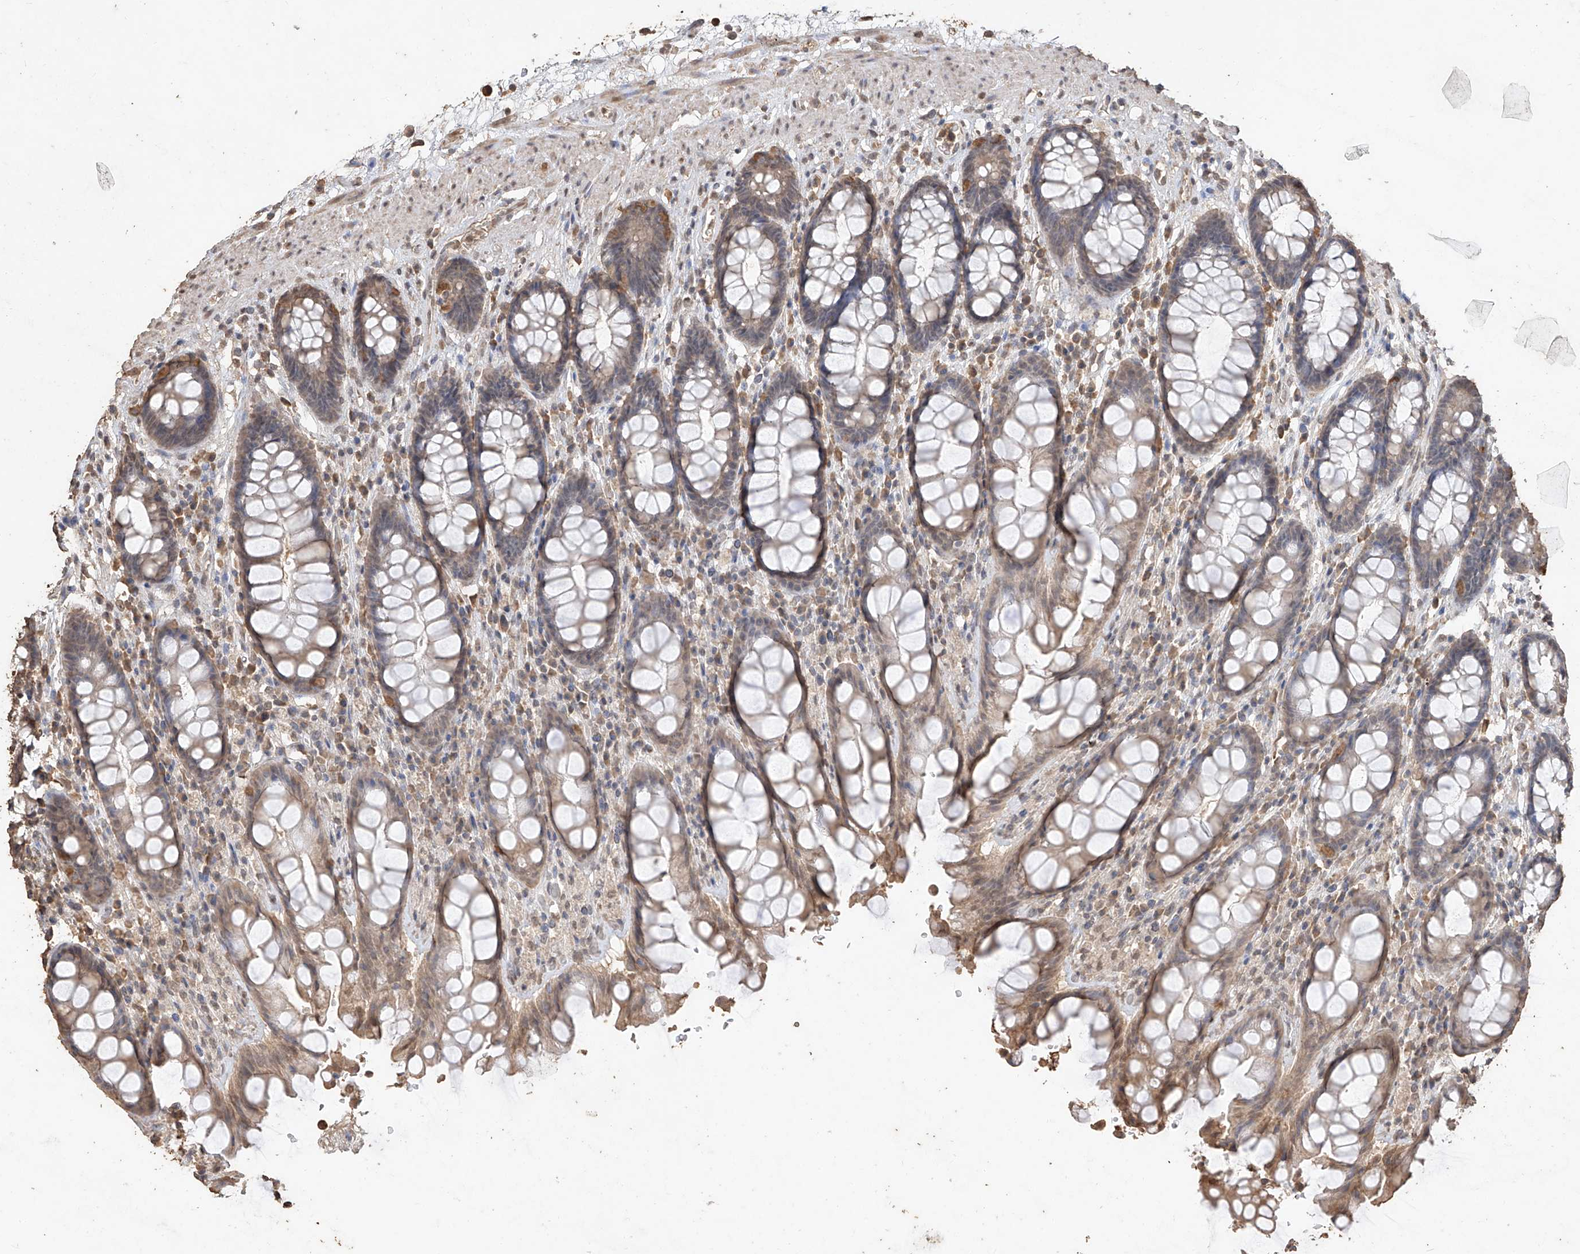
{"staining": {"intensity": "moderate", "quantity": "25%-75%", "location": "cytoplasmic/membranous"}, "tissue": "rectum", "cell_type": "Glandular cells", "image_type": "normal", "snomed": [{"axis": "morphology", "description": "Normal tissue, NOS"}, {"axis": "topography", "description": "Rectum"}], "caption": "DAB immunohistochemical staining of normal human rectum shows moderate cytoplasmic/membranous protein expression in approximately 25%-75% of glandular cells. The staining is performed using DAB brown chromogen to label protein expression. The nuclei are counter-stained blue using hematoxylin.", "gene": "ELOVL1", "patient": {"sex": "male", "age": 64}}